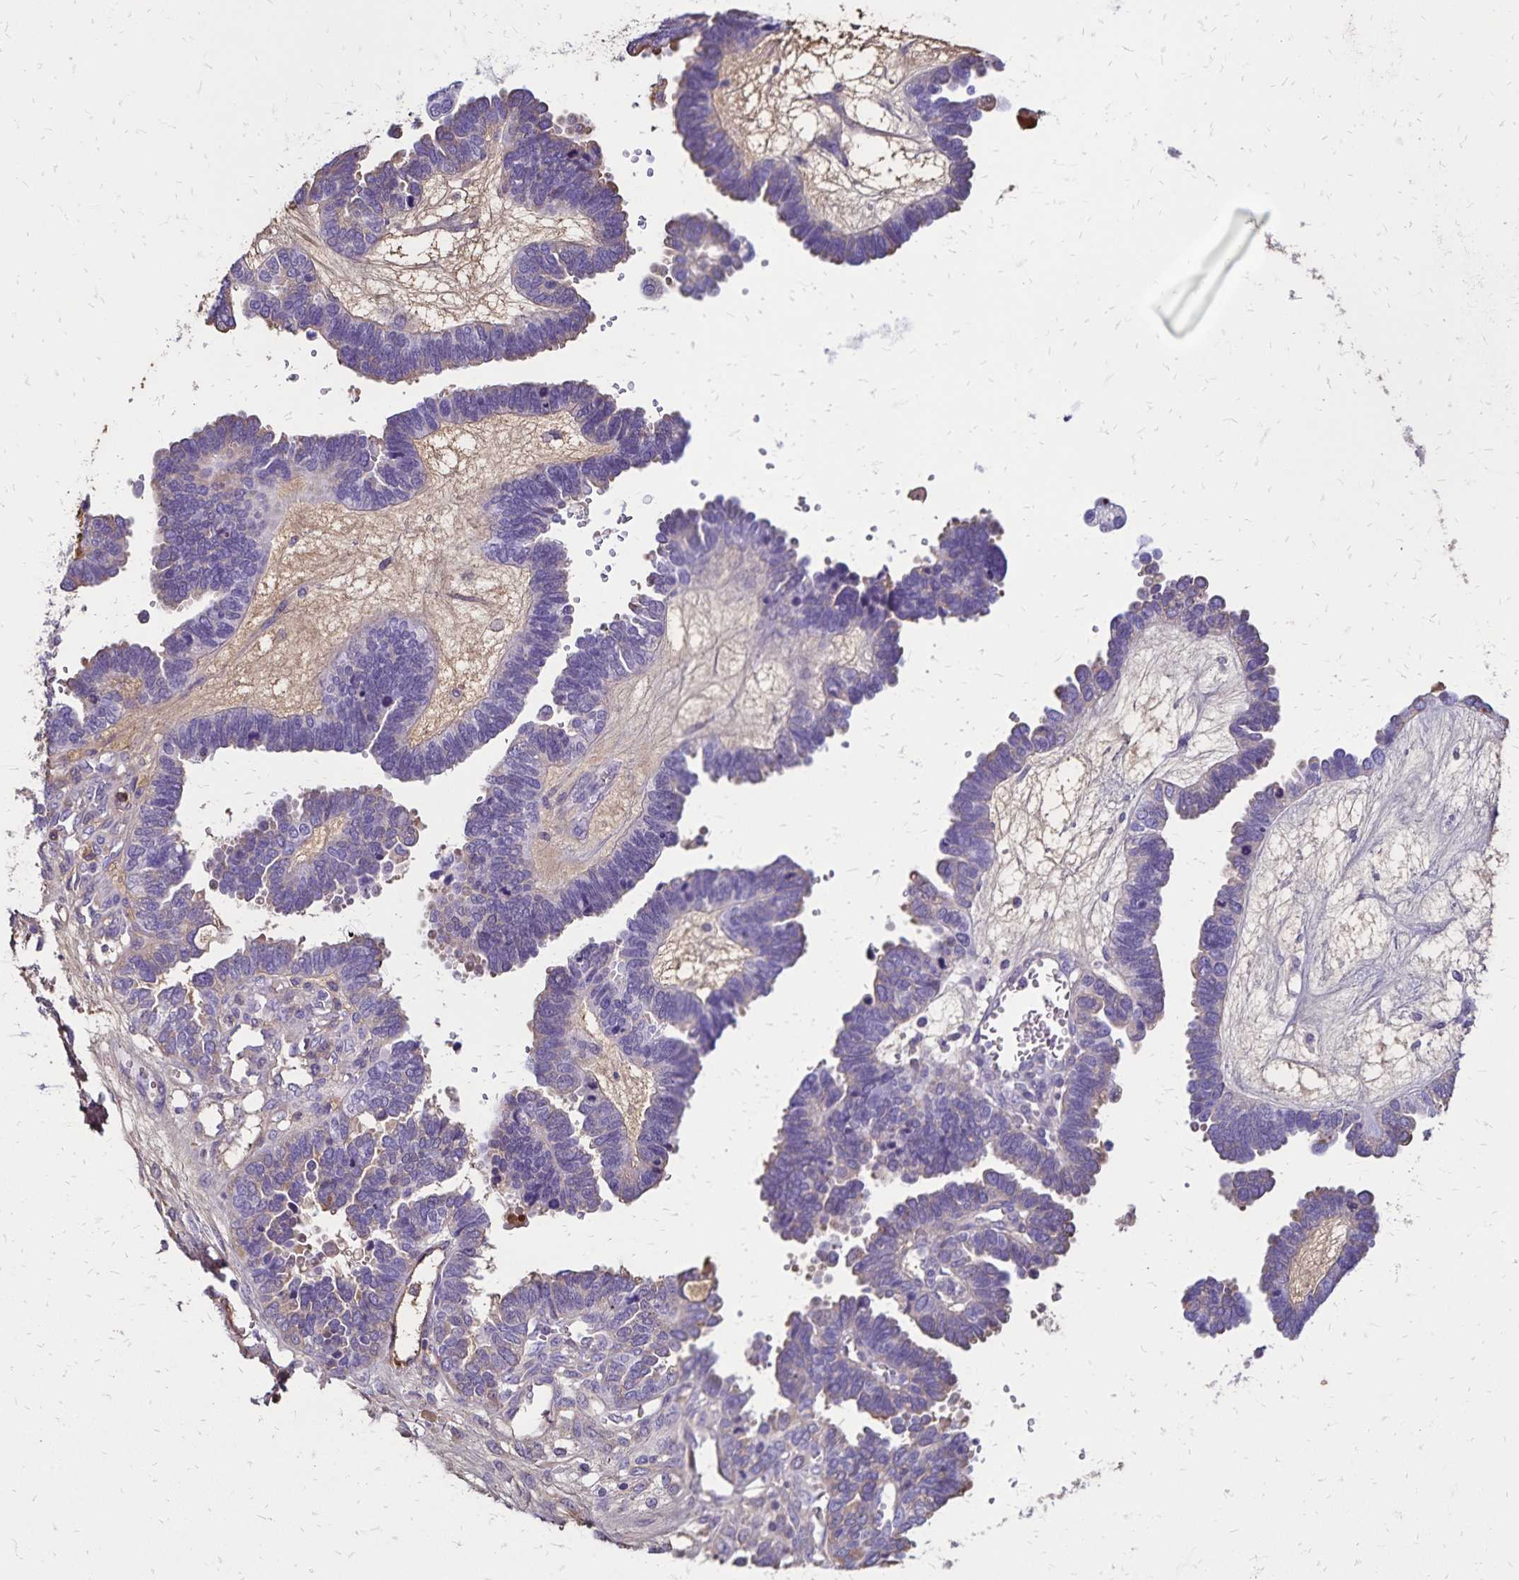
{"staining": {"intensity": "negative", "quantity": "none", "location": "none"}, "tissue": "ovarian cancer", "cell_type": "Tumor cells", "image_type": "cancer", "snomed": [{"axis": "morphology", "description": "Cystadenocarcinoma, serous, NOS"}, {"axis": "topography", "description": "Ovary"}], "caption": "Image shows no significant protein expression in tumor cells of ovarian cancer. (Stains: DAB (3,3'-diaminobenzidine) immunohistochemistry with hematoxylin counter stain, Microscopy: brightfield microscopy at high magnification).", "gene": "CD27", "patient": {"sex": "female", "age": 51}}